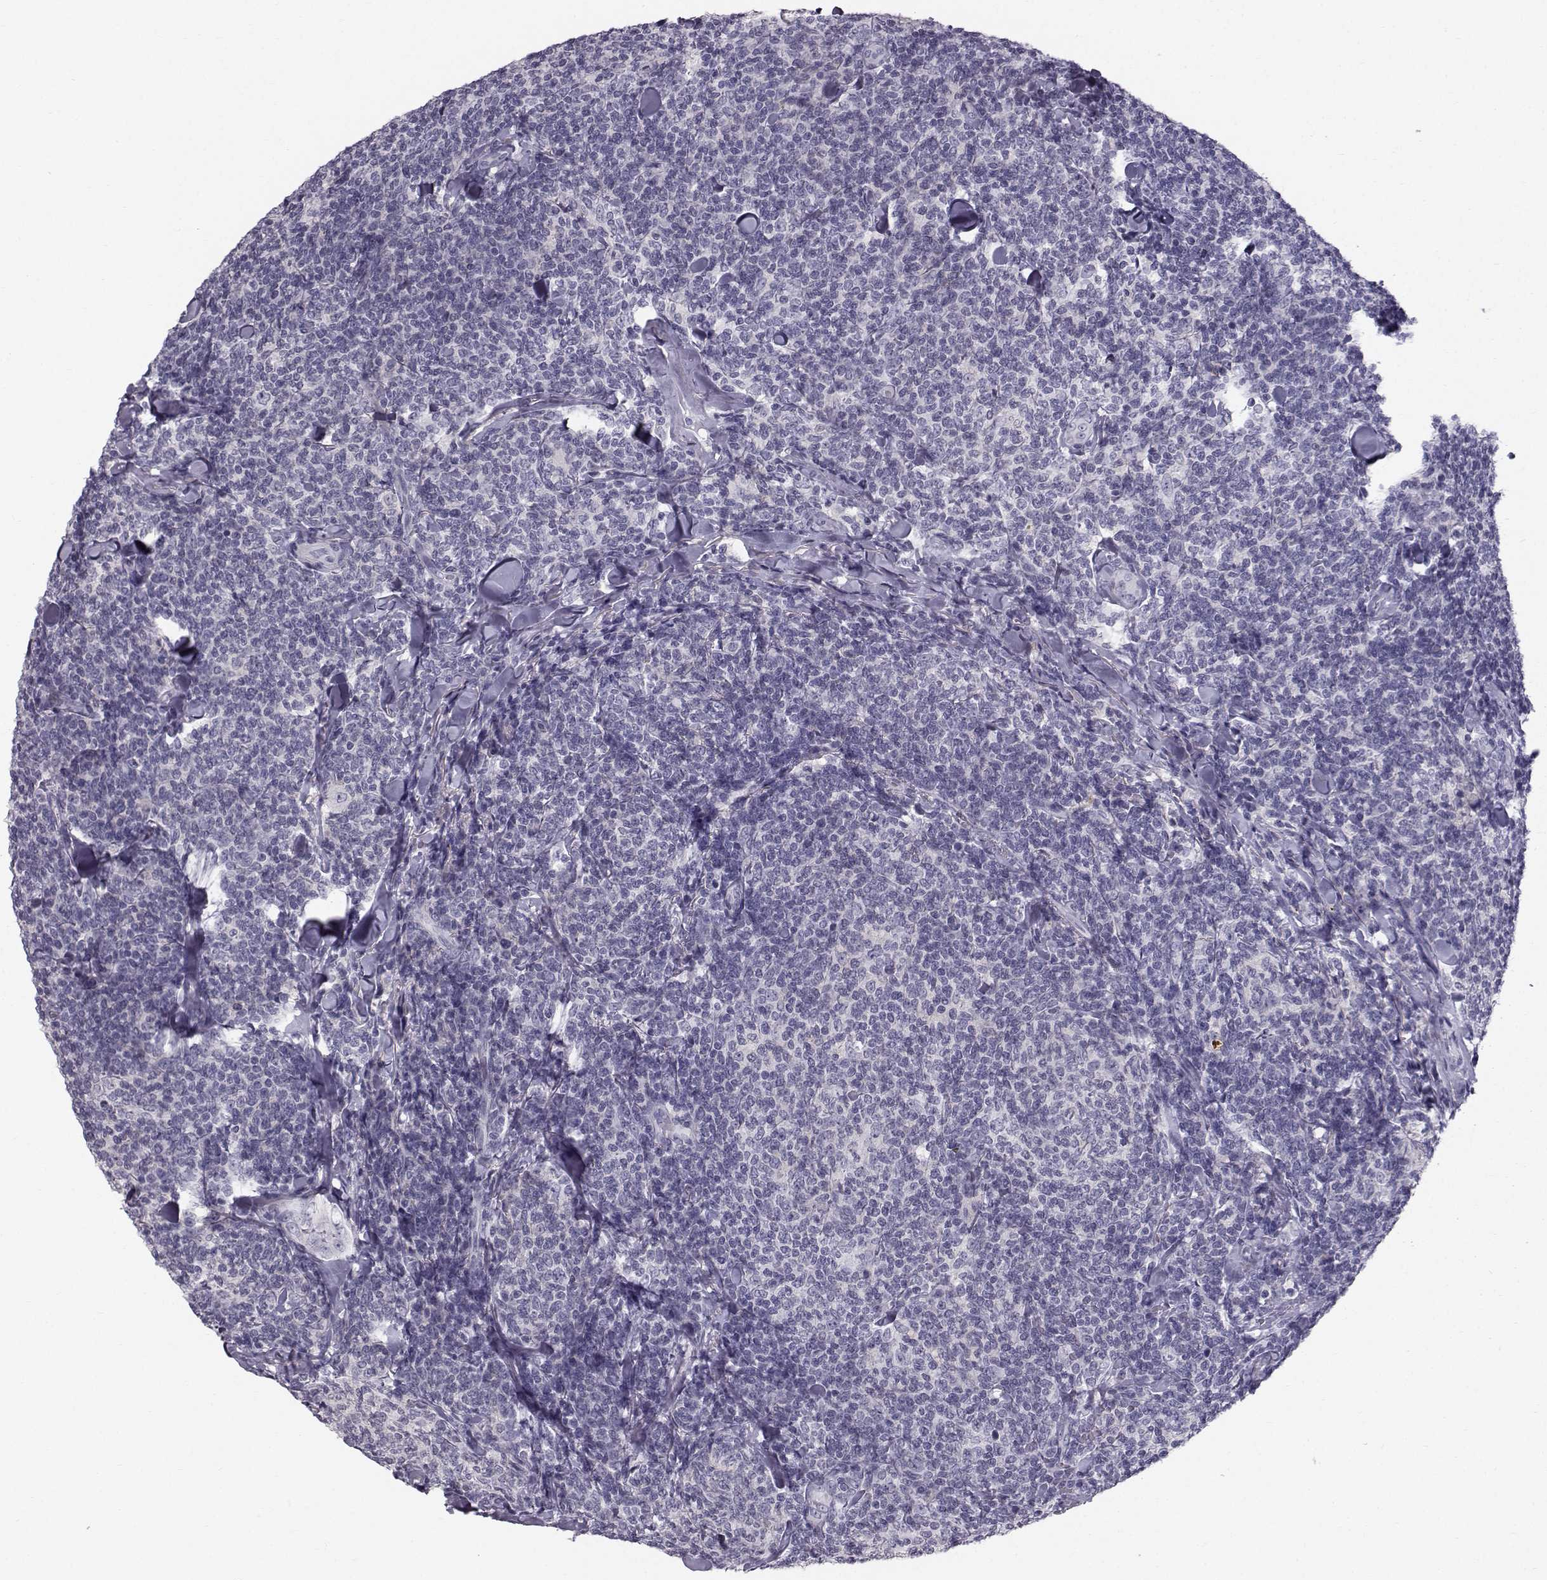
{"staining": {"intensity": "negative", "quantity": "none", "location": "none"}, "tissue": "lymphoma", "cell_type": "Tumor cells", "image_type": "cancer", "snomed": [{"axis": "morphology", "description": "Malignant lymphoma, non-Hodgkin's type, Low grade"}, {"axis": "topography", "description": "Lymph node"}], "caption": "A histopathology image of lymphoma stained for a protein demonstrates no brown staining in tumor cells.", "gene": "SPDYE4", "patient": {"sex": "female", "age": 56}}